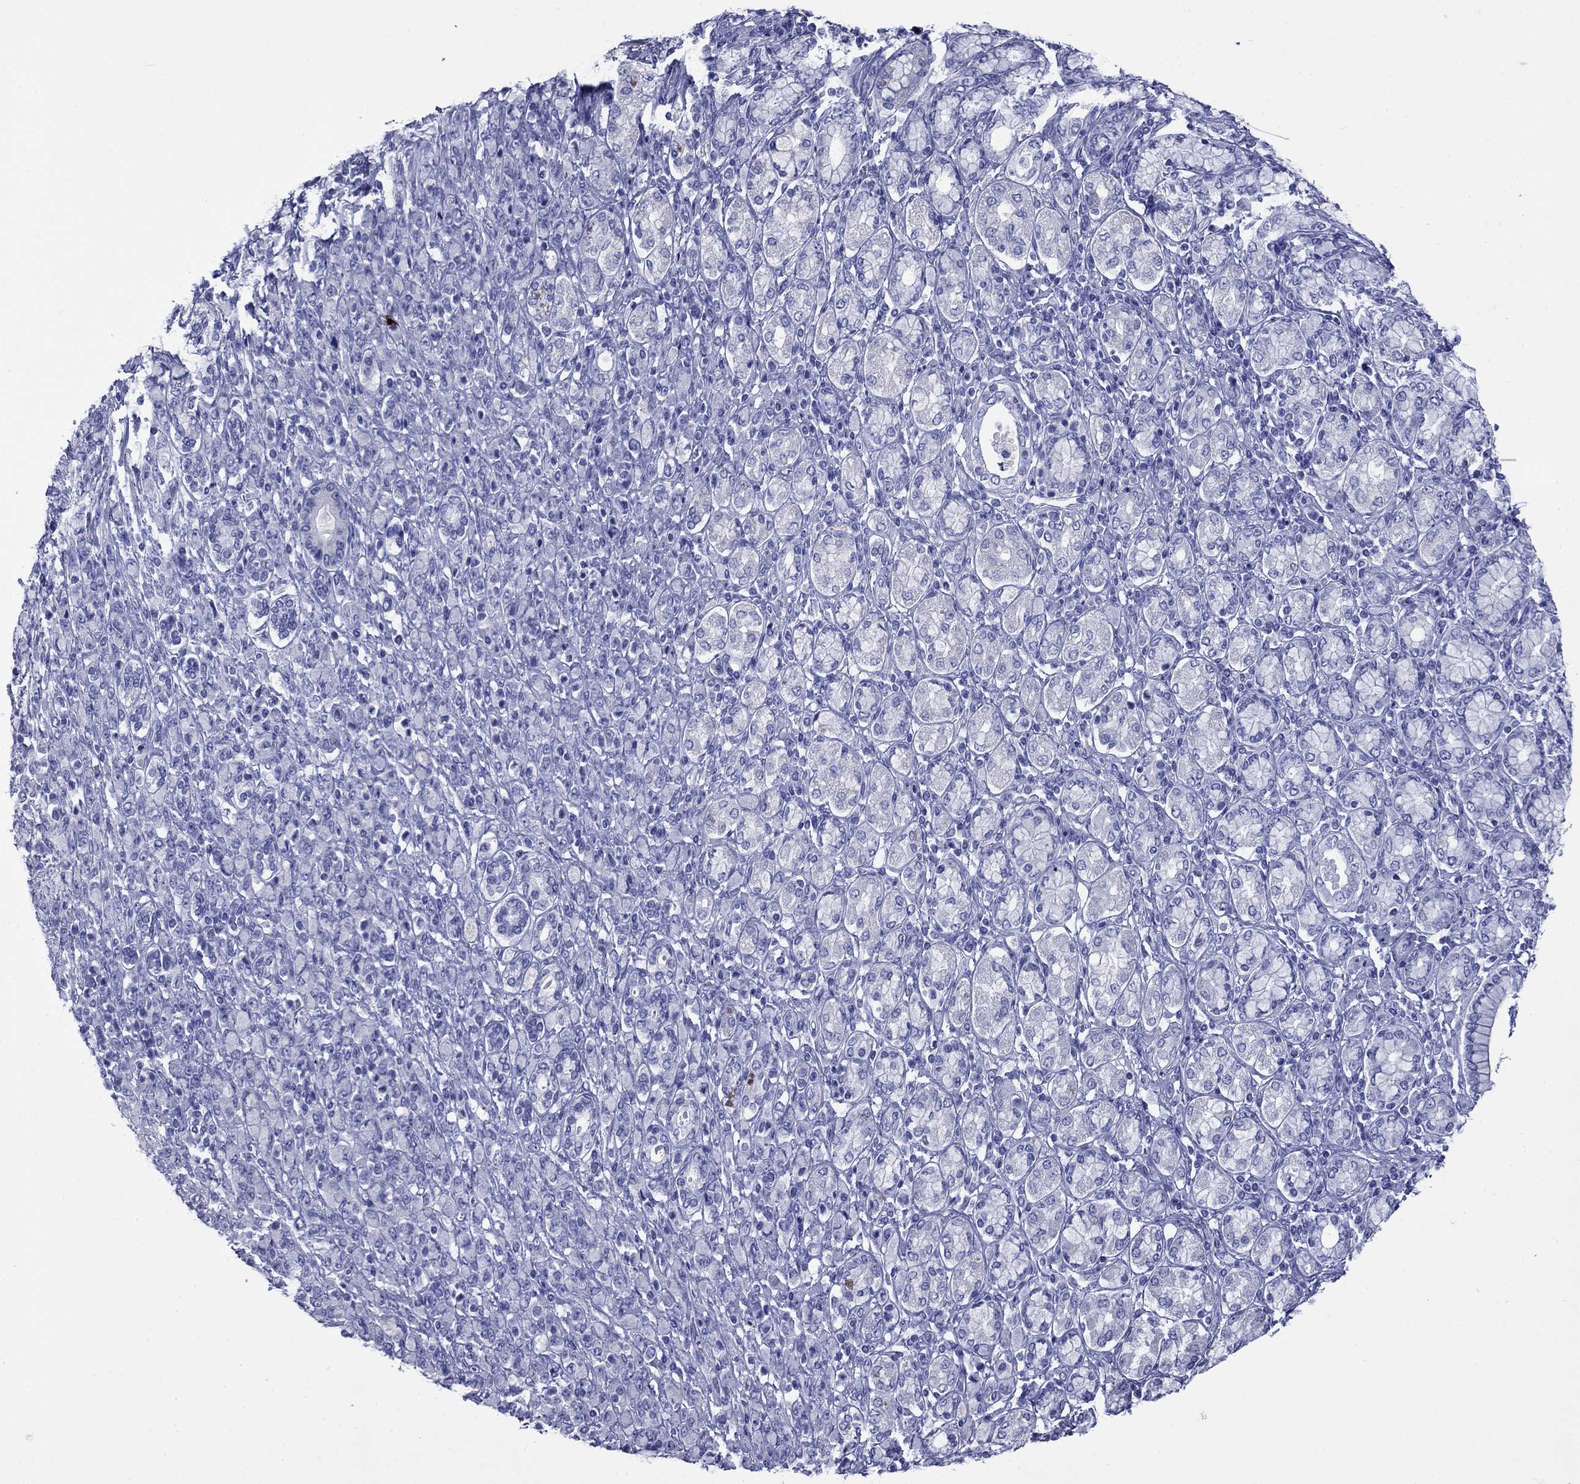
{"staining": {"intensity": "negative", "quantity": "none", "location": "none"}, "tissue": "stomach cancer", "cell_type": "Tumor cells", "image_type": "cancer", "snomed": [{"axis": "morphology", "description": "Normal tissue, NOS"}, {"axis": "morphology", "description": "Adenocarcinoma, NOS"}, {"axis": "topography", "description": "Stomach"}], "caption": "IHC image of stomach adenocarcinoma stained for a protein (brown), which reveals no staining in tumor cells. Nuclei are stained in blue.", "gene": "GIP", "patient": {"sex": "female", "age": 79}}